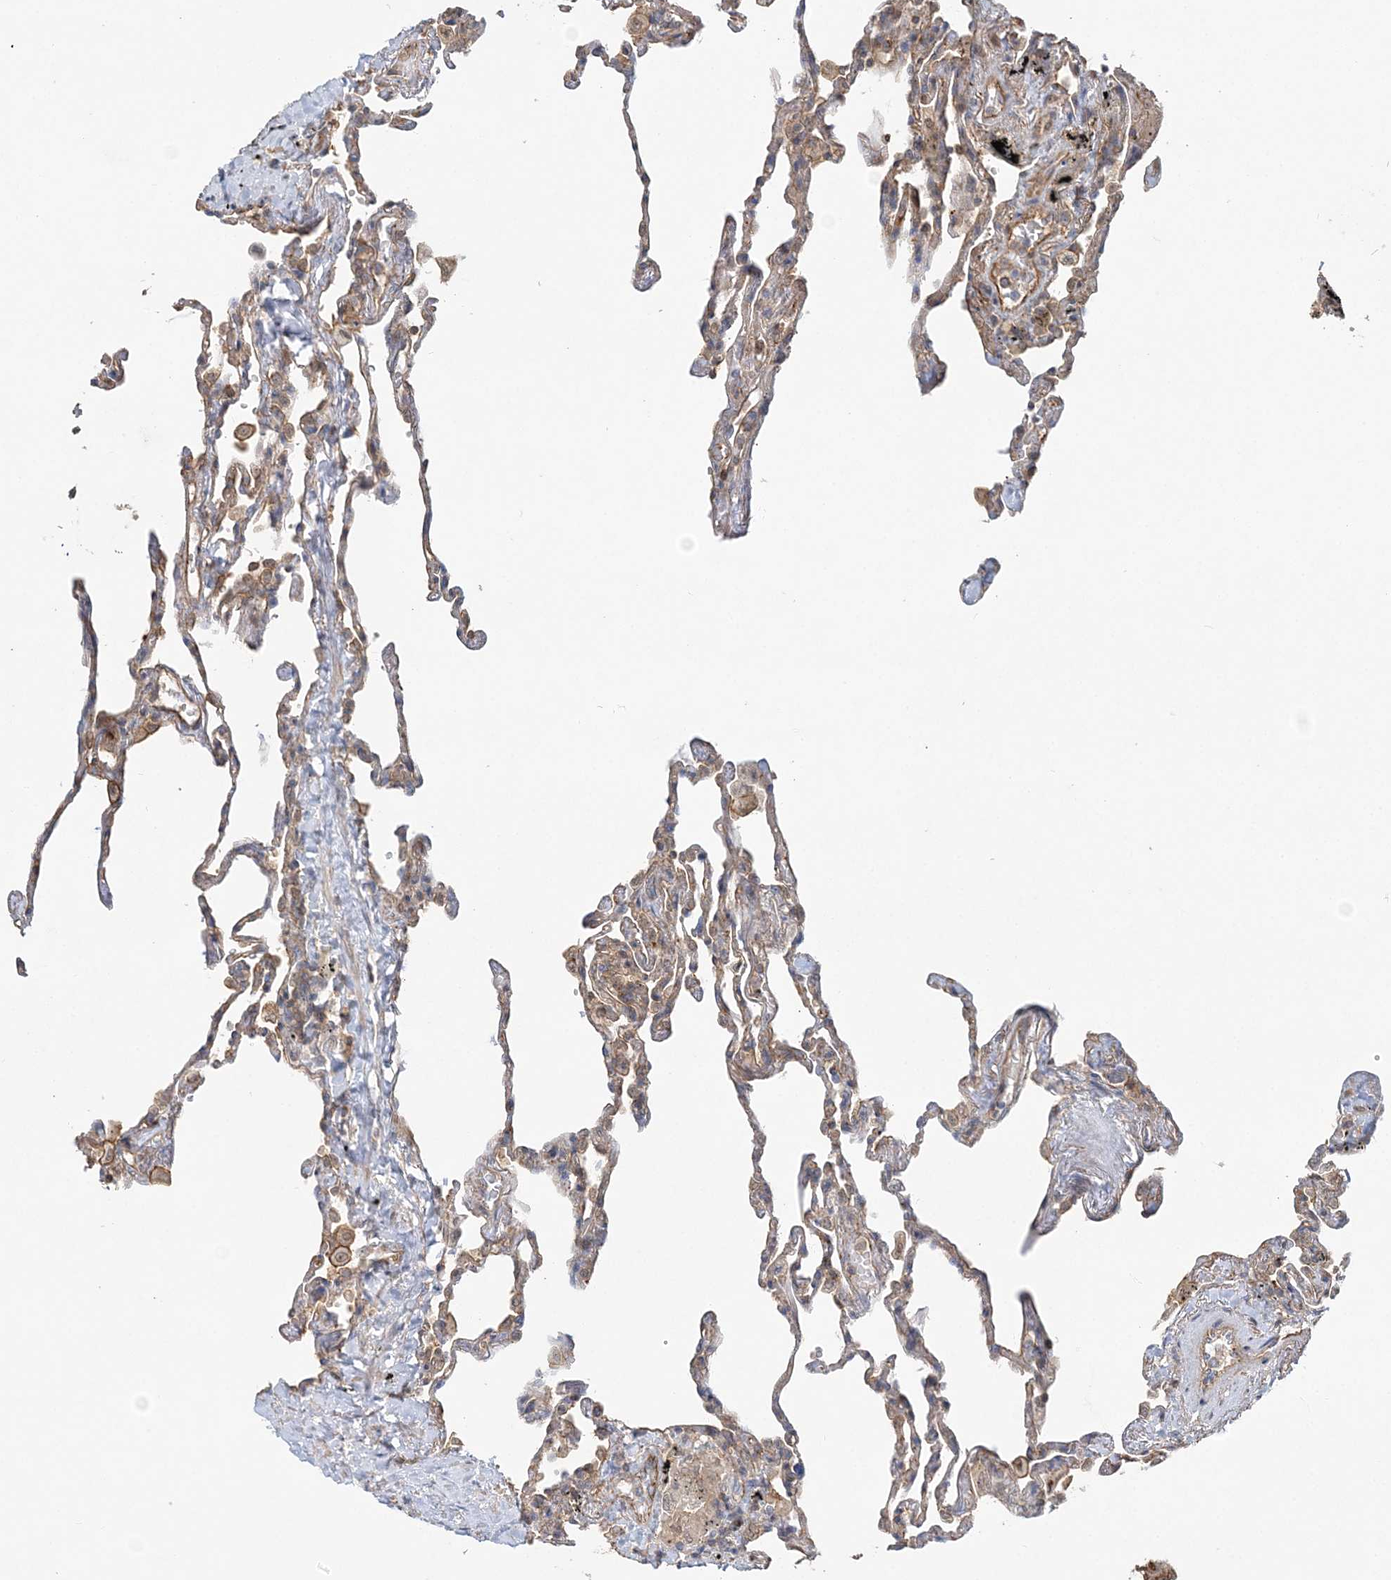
{"staining": {"intensity": "weak", "quantity": "<25%", "location": "cytoplasmic/membranous"}, "tissue": "lung", "cell_type": "Alveolar cells", "image_type": "normal", "snomed": [{"axis": "morphology", "description": "Normal tissue, NOS"}, {"axis": "topography", "description": "Lung"}], "caption": "High power microscopy micrograph of an immunohistochemistry (IHC) histopathology image of unremarkable lung, revealing no significant expression in alveolar cells.", "gene": "MAT2B", "patient": {"sex": "male", "age": 59}}